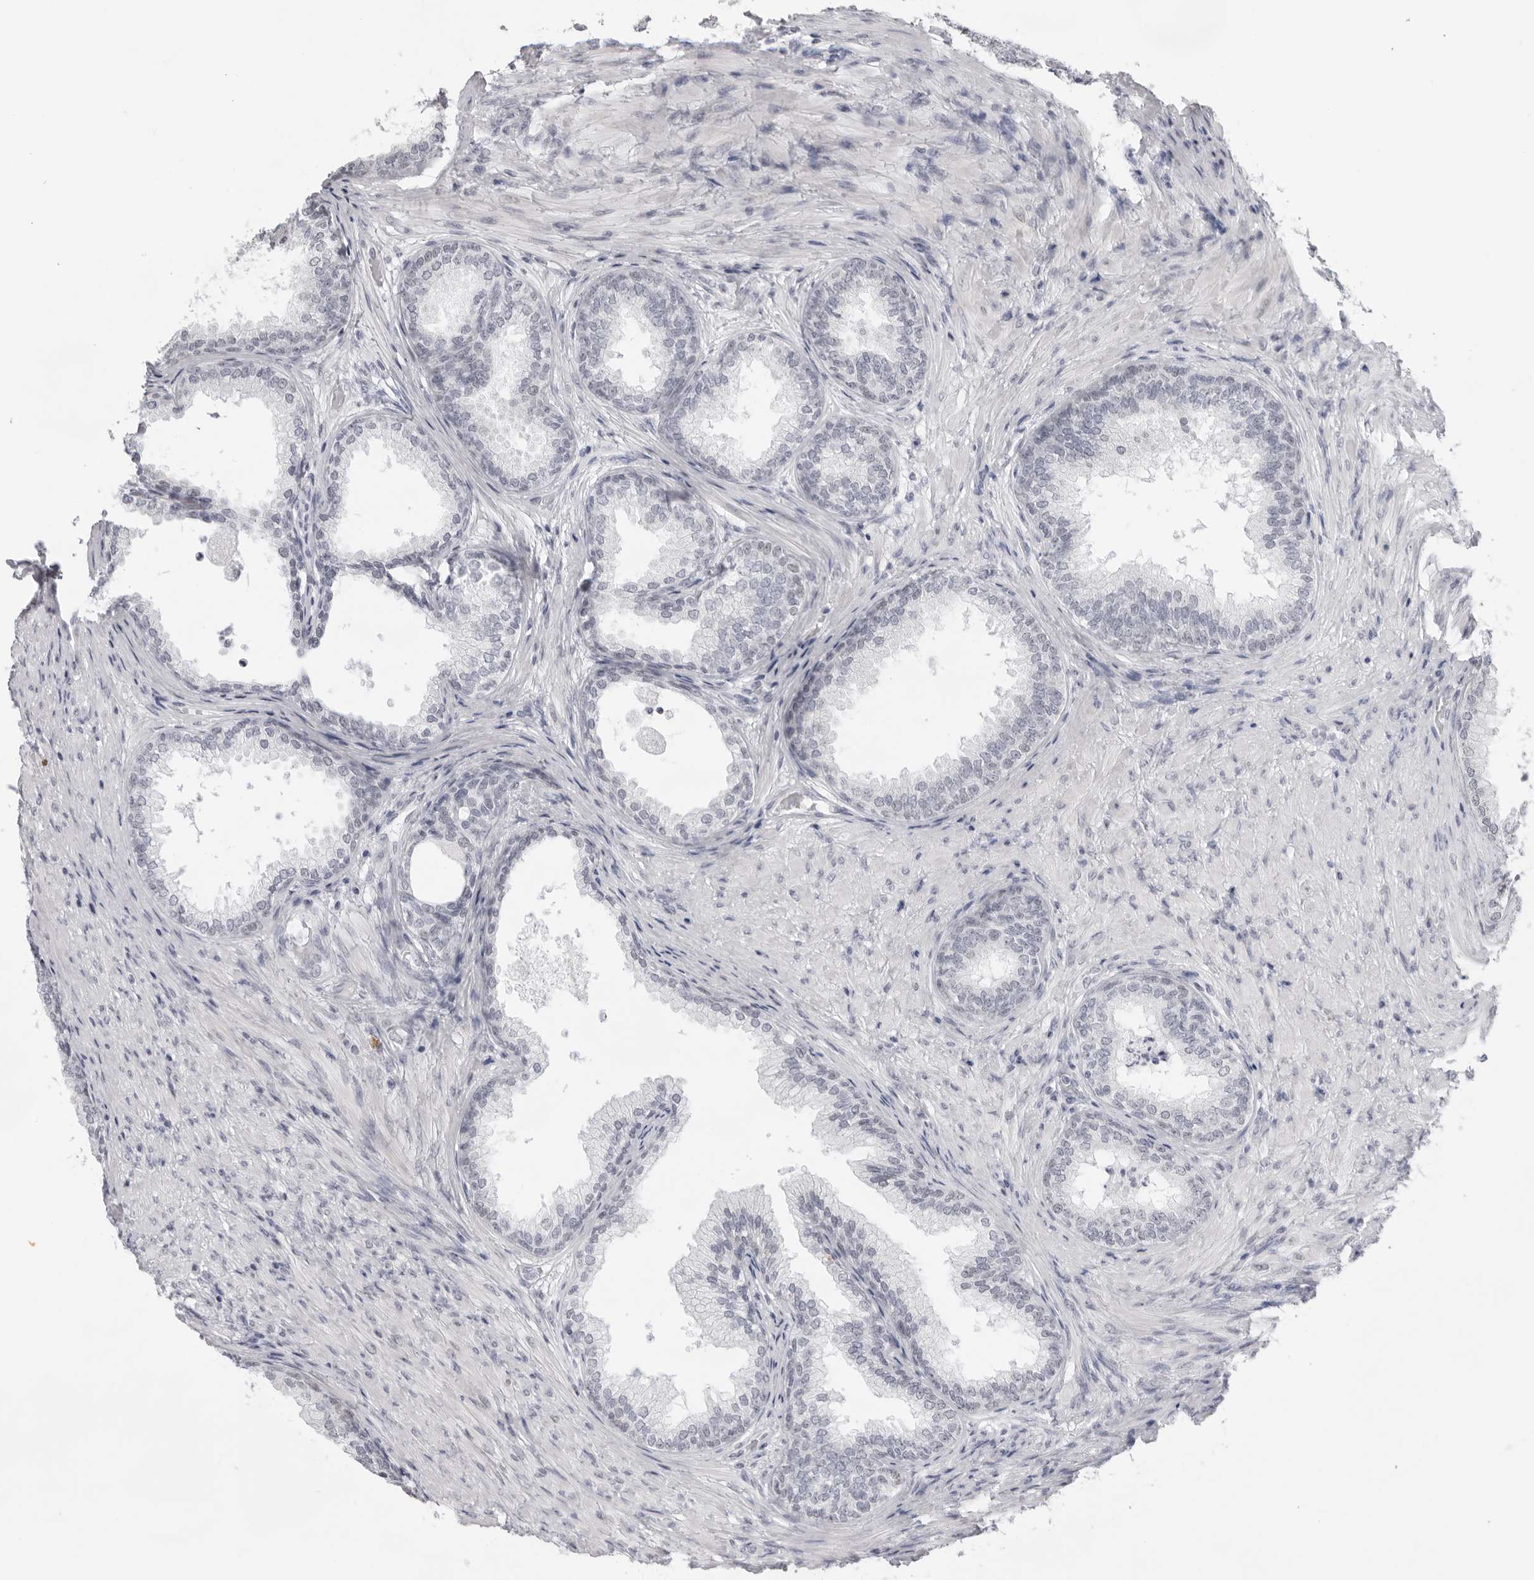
{"staining": {"intensity": "negative", "quantity": "none", "location": "none"}, "tissue": "prostate", "cell_type": "Glandular cells", "image_type": "normal", "snomed": [{"axis": "morphology", "description": "Normal tissue, NOS"}, {"axis": "topography", "description": "Prostate"}], "caption": "Immunohistochemistry of normal prostate reveals no staining in glandular cells. (IHC, brightfield microscopy, high magnification).", "gene": "KLK12", "patient": {"sex": "male", "age": 76}}